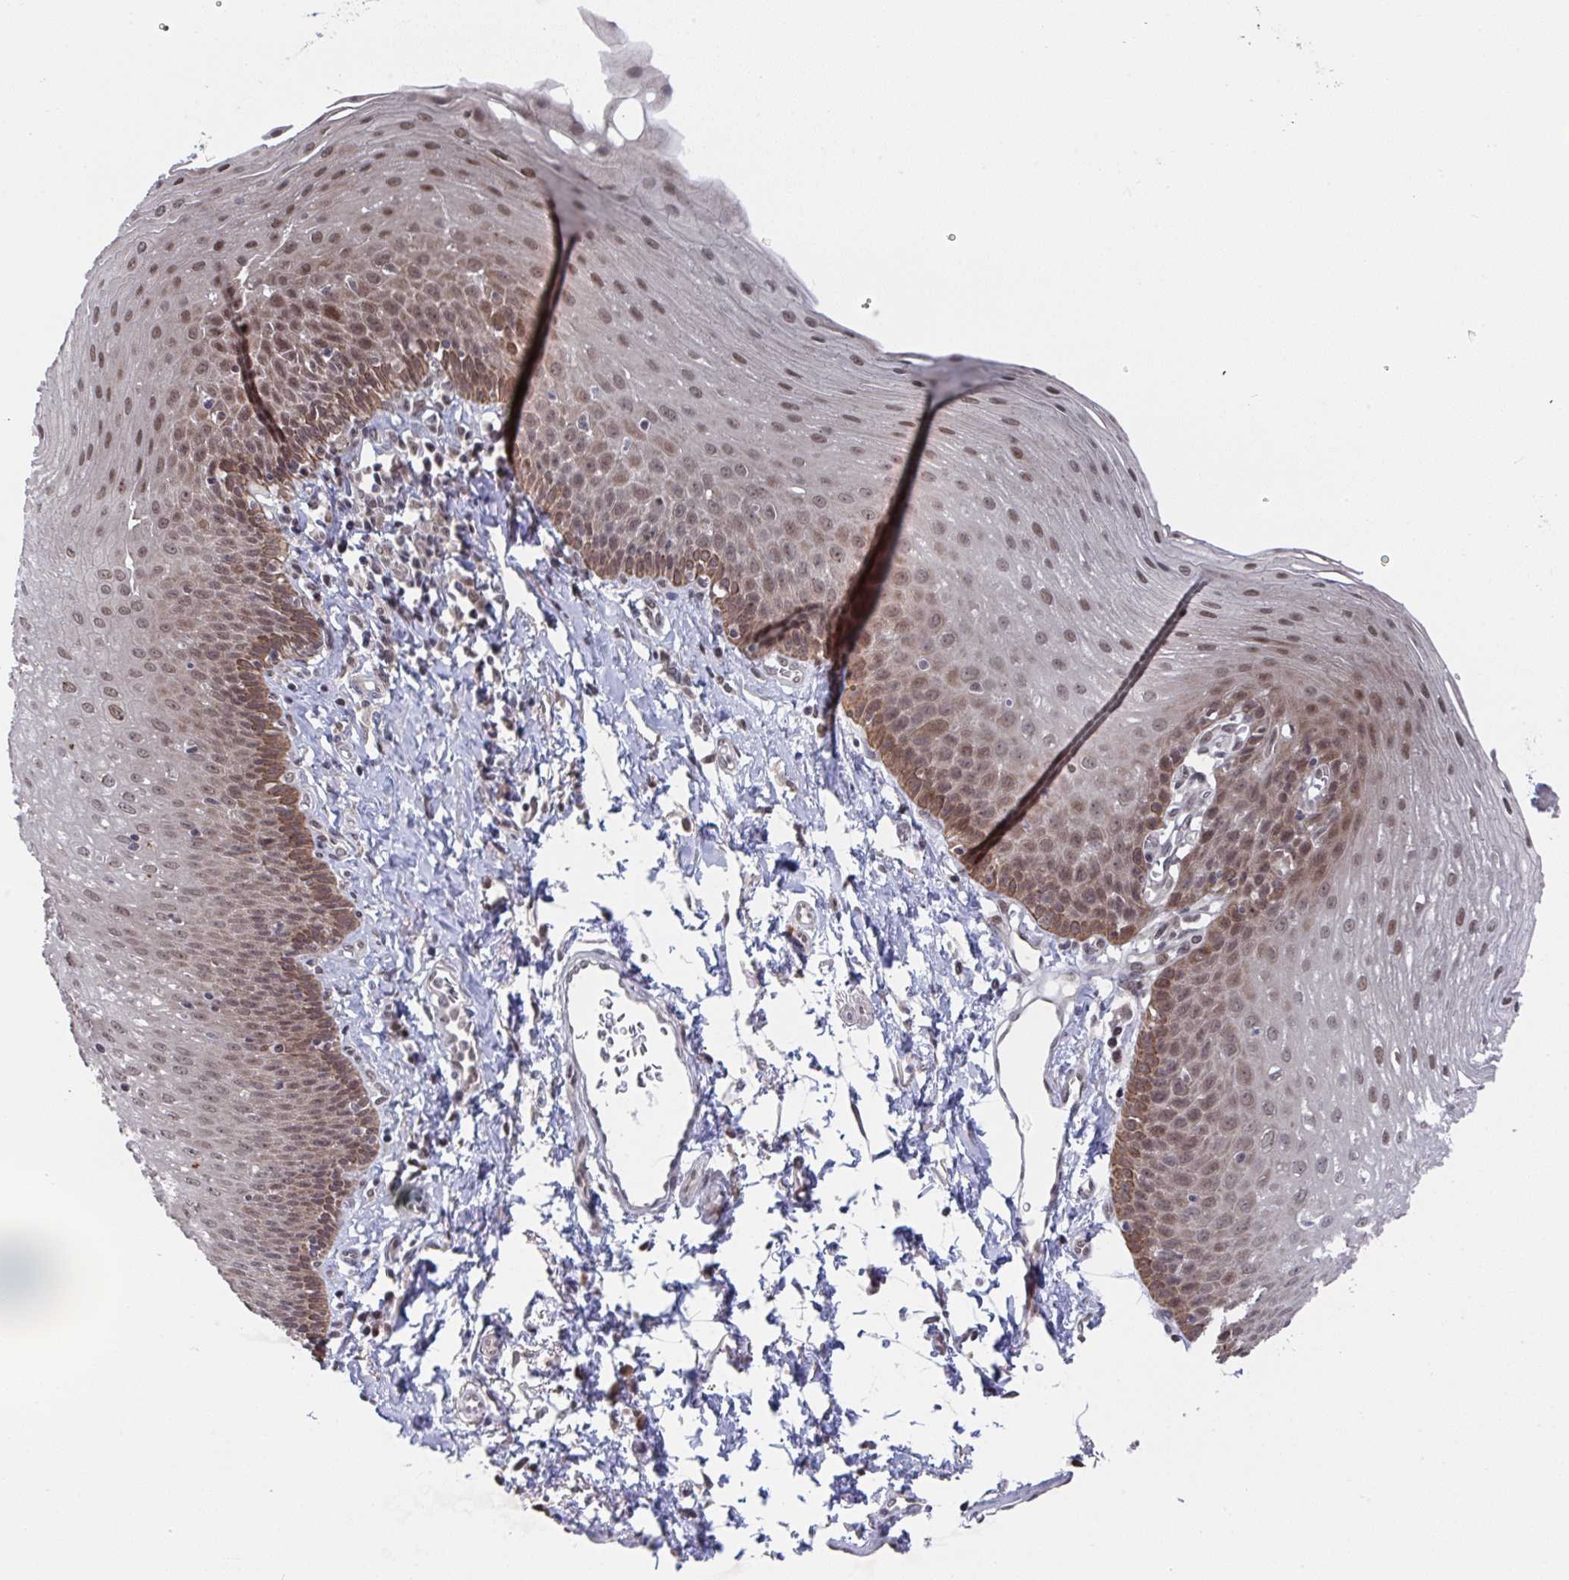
{"staining": {"intensity": "moderate", "quantity": ">75%", "location": "cytoplasmic/membranous,nuclear"}, "tissue": "esophagus", "cell_type": "Squamous epithelial cells", "image_type": "normal", "snomed": [{"axis": "morphology", "description": "Normal tissue, NOS"}, {"axis": "topography", "description": "Esophagus"}], "caption": "Brown immunohistochemical staining in unremarkable esophagus exhibits moderate cytoplasmic/membranous,nuclear staining in approximately >75% of squamous epithelial cells. (DAB (3,3'-diaminobenzidine) IHC, brown staining for protein, blue staining for nuclei).", "gene": "JMJD1C", "patient": {"sex": "female", "age": 81}}